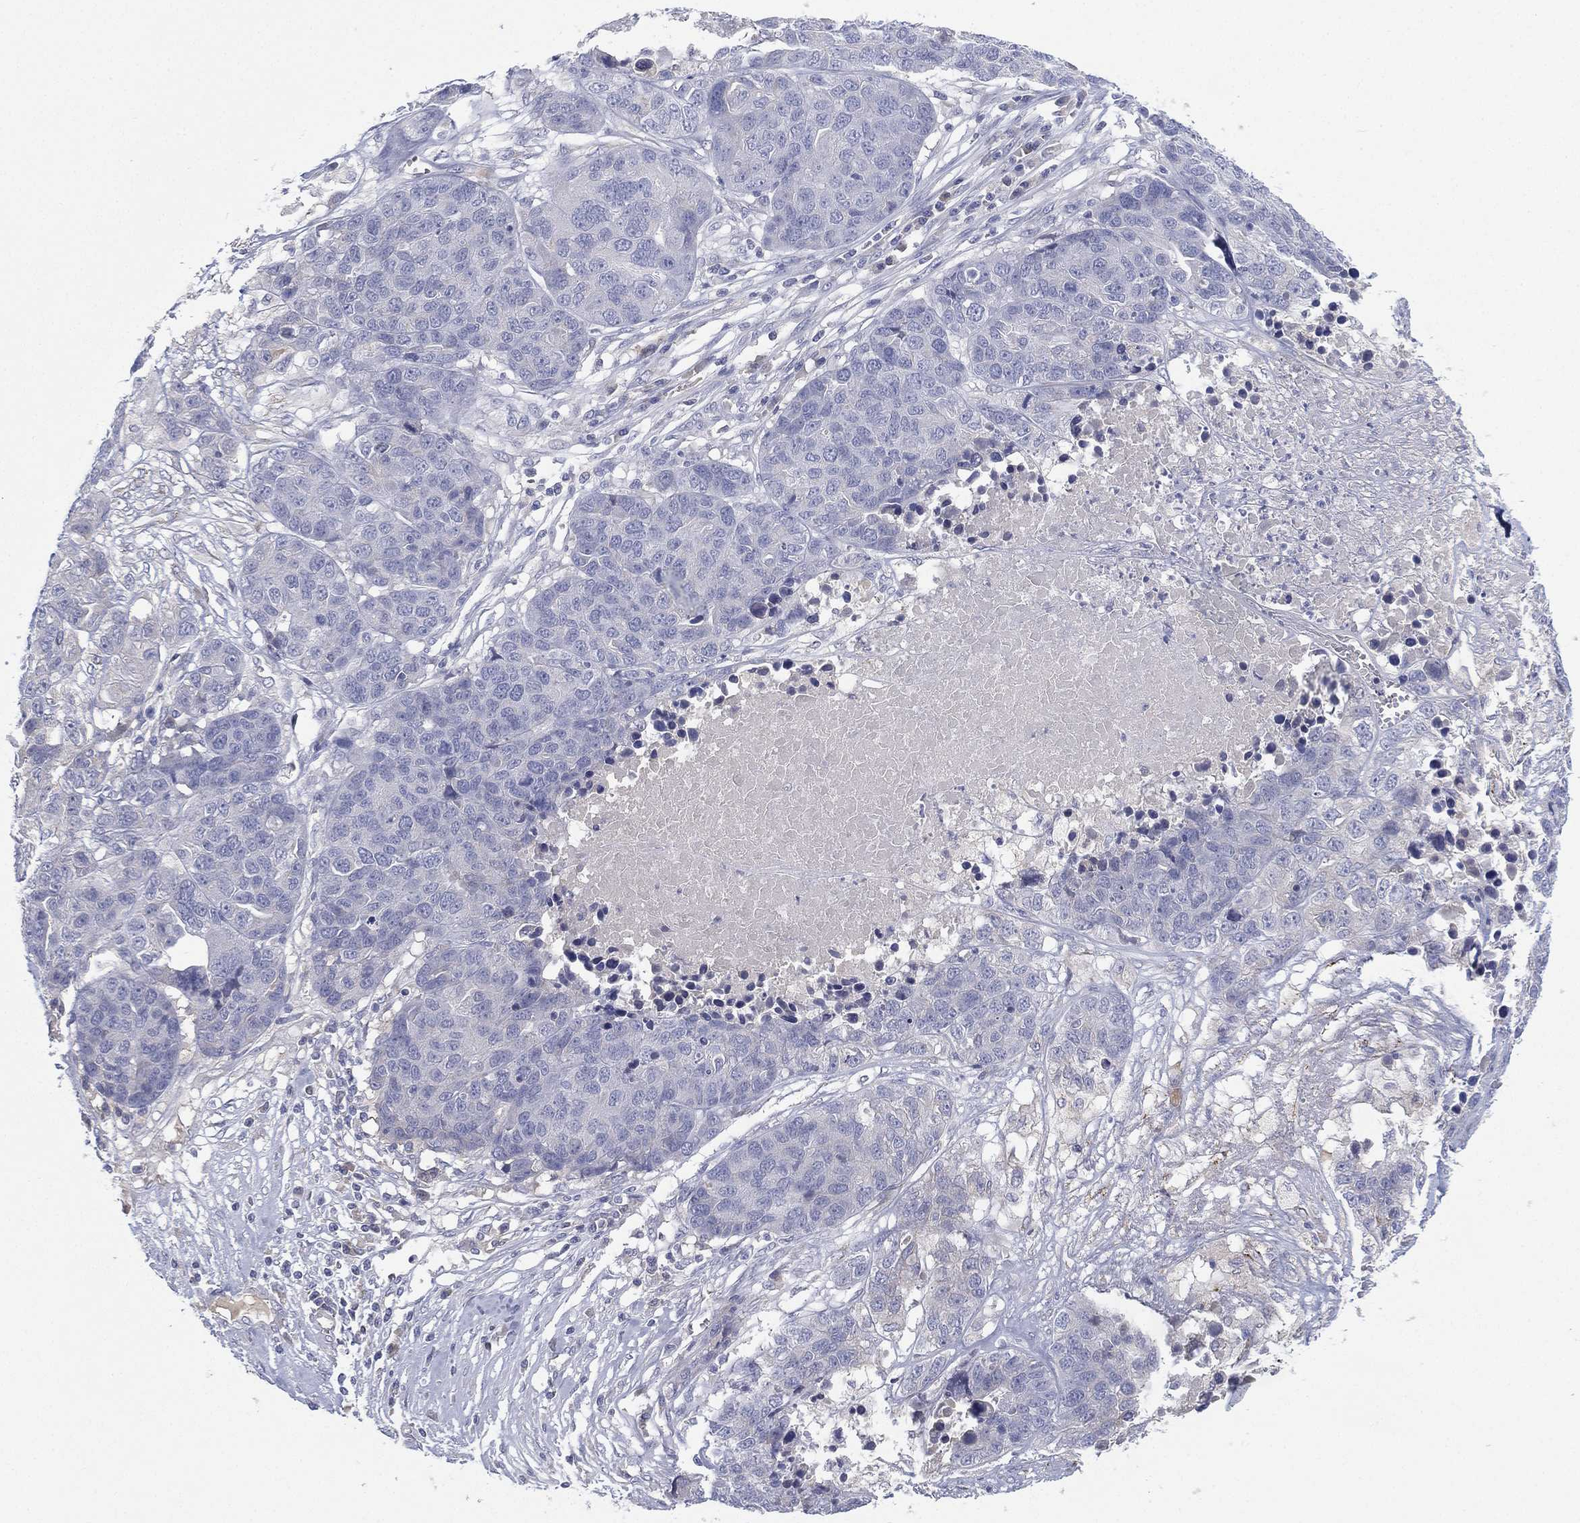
{"staining": {"intensity": "negative", "quantity": "none", "location": "none"}, "tissue": "ovarian cancer", "cell_type": "Tumor cells", "image_type": "cancer", "snomed": [{"axis": "morphology", "description": "Cystadenocarcinoma, serous, NOS"}, {"axis": "topography", "description": "Ovary"}], "caption": "DAB immunohistochemical staining of human ovarian cancer (serous cystadenocarcinoma) shows no significant expression in tumor cells. (Stains: DAB immunohistochemistry (IHC) with hematoxylin counter stain, Microscopy: brightfield microscopy at high magnification).", "gene": "CYP2D6", "patient": {"sex": "female", "age": 87}}